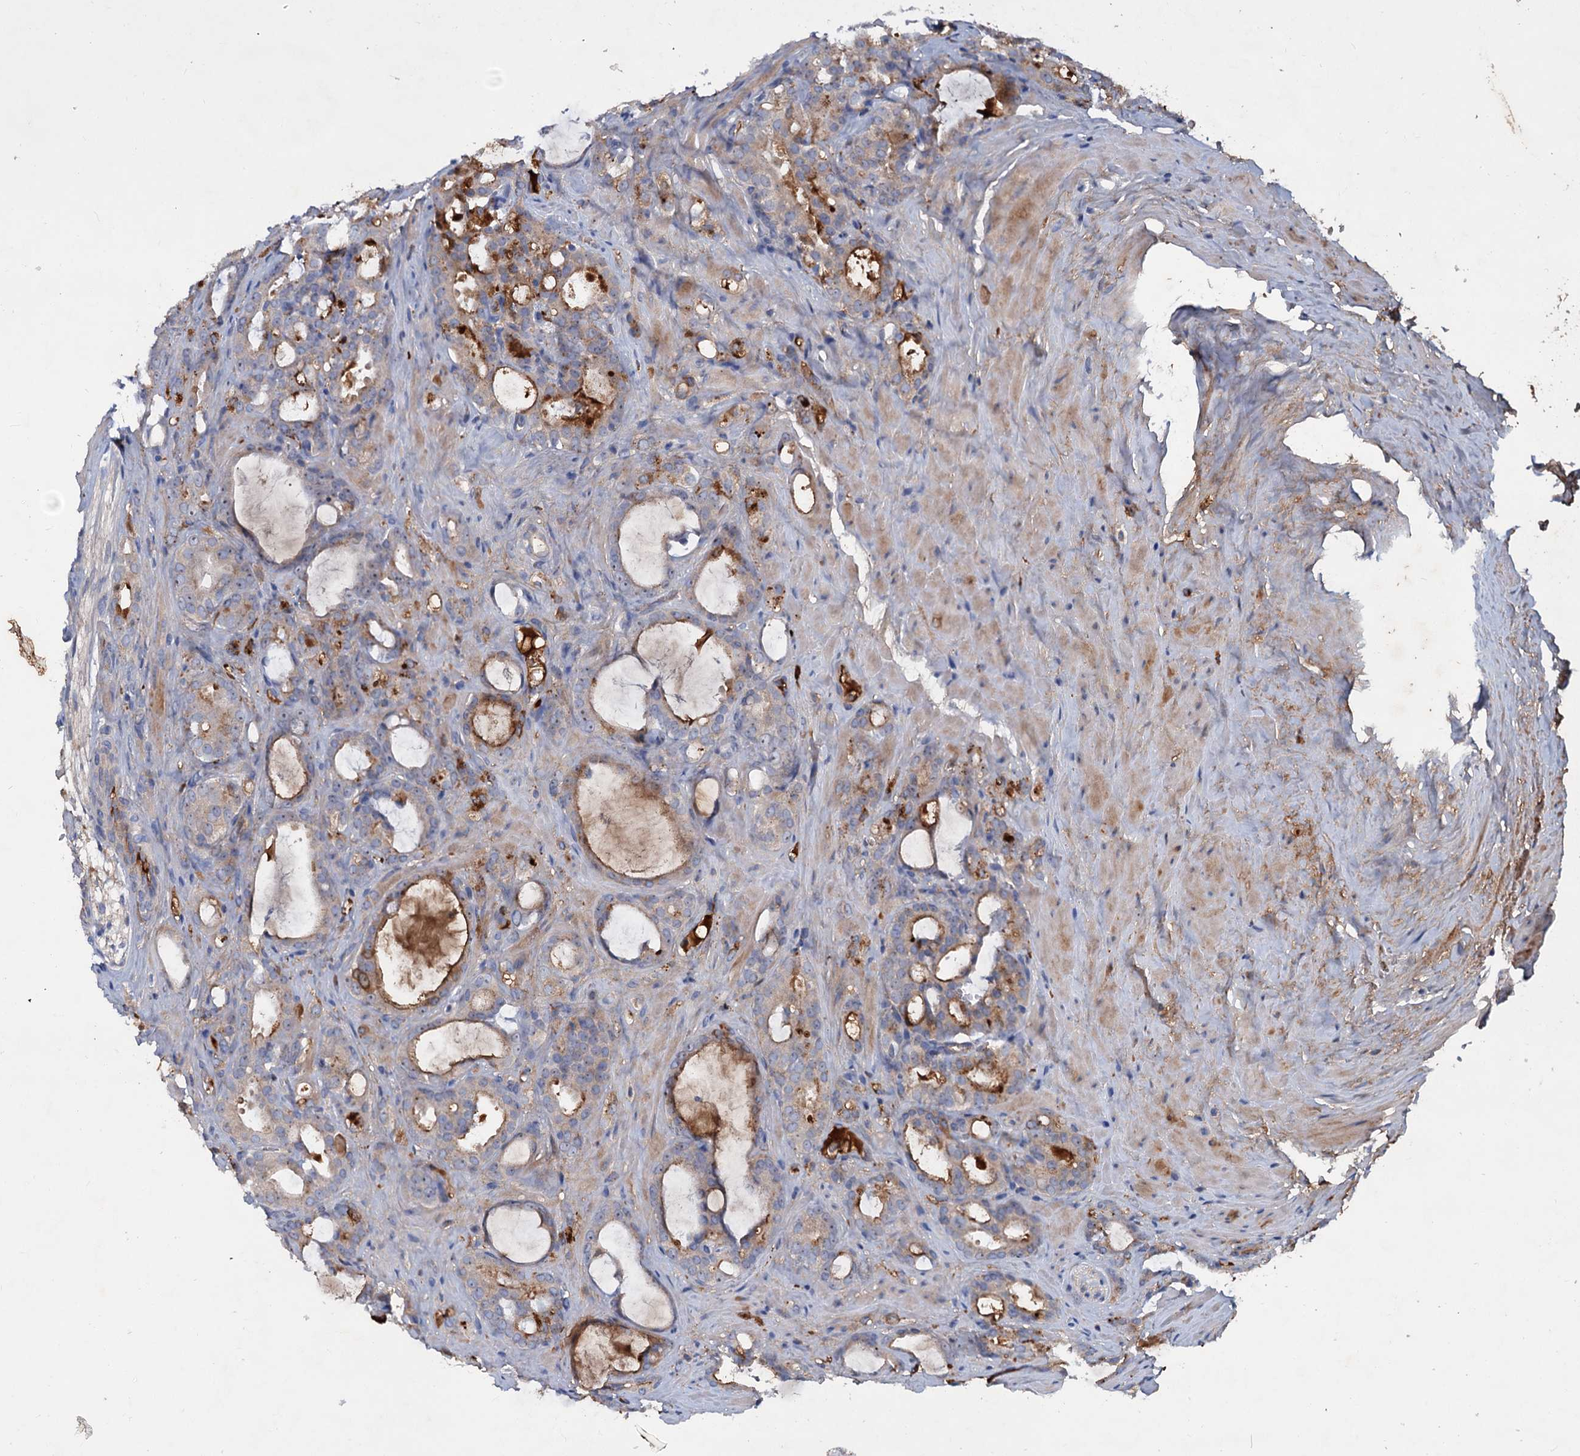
{"staining": {"intensity": "moderate", "quantity": "<25%", "location": "cytoplasmic/membranous"}, "tissue": "prostate cancer", "cell_type": "Tumor cells", "image_type": "cancer", "snomed": [{"axis": "morphology", "description": "Adenocarcinoma, High grade"}, {"axis": "topography", "description": "Prostate"}], "caption": "This image reveals prostate cancer (high-grade adenocarcinoma) stained with IHC to label a protein in brown. The cytoplasmic/membranous of tumor cells show moderate positivity for the protein. Nuclei are counter-stained blue.", "gene": "CHRD", "patient": {"sex": "male", "age": 72}}